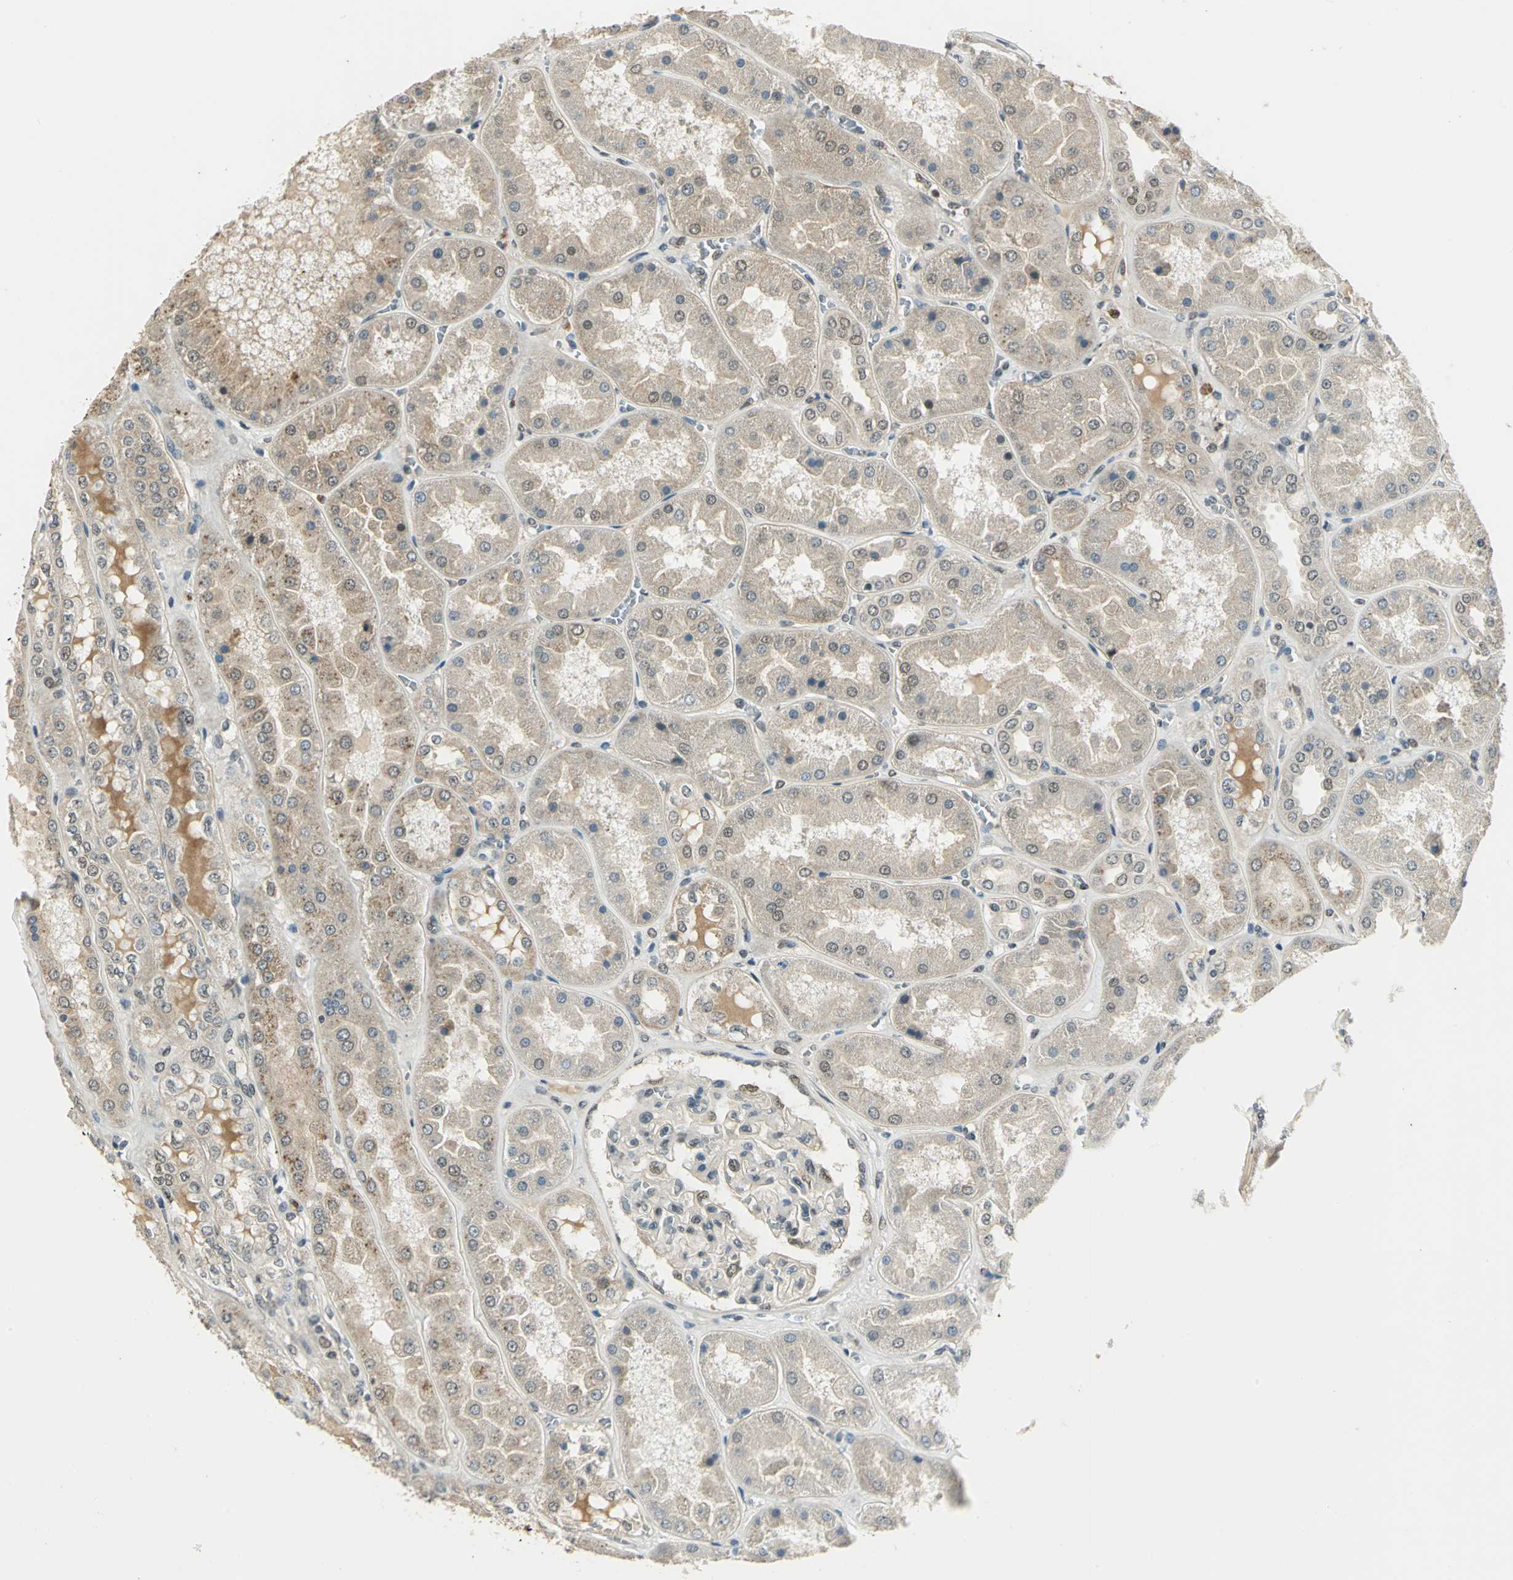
{"staining": {"intensity": "moderate", "quantity": "<25%", "location": "nuclear"}, "tissue": "kidney", "cell_type": "Cells in glomeruli", "image_type": "normal", "snomed": [{"axis": "morphology", "description": "Normal tissue, NOS"}, {"axis": "topography", "description": "Kidney"}], "caption": "Immunohistochemical staining of normal kidney displays low levels of moderate nuclear expression in about <25% of cells in glomeruli.", "gene": "RAD17", "patient": {"sex": "female", "age": 56}}